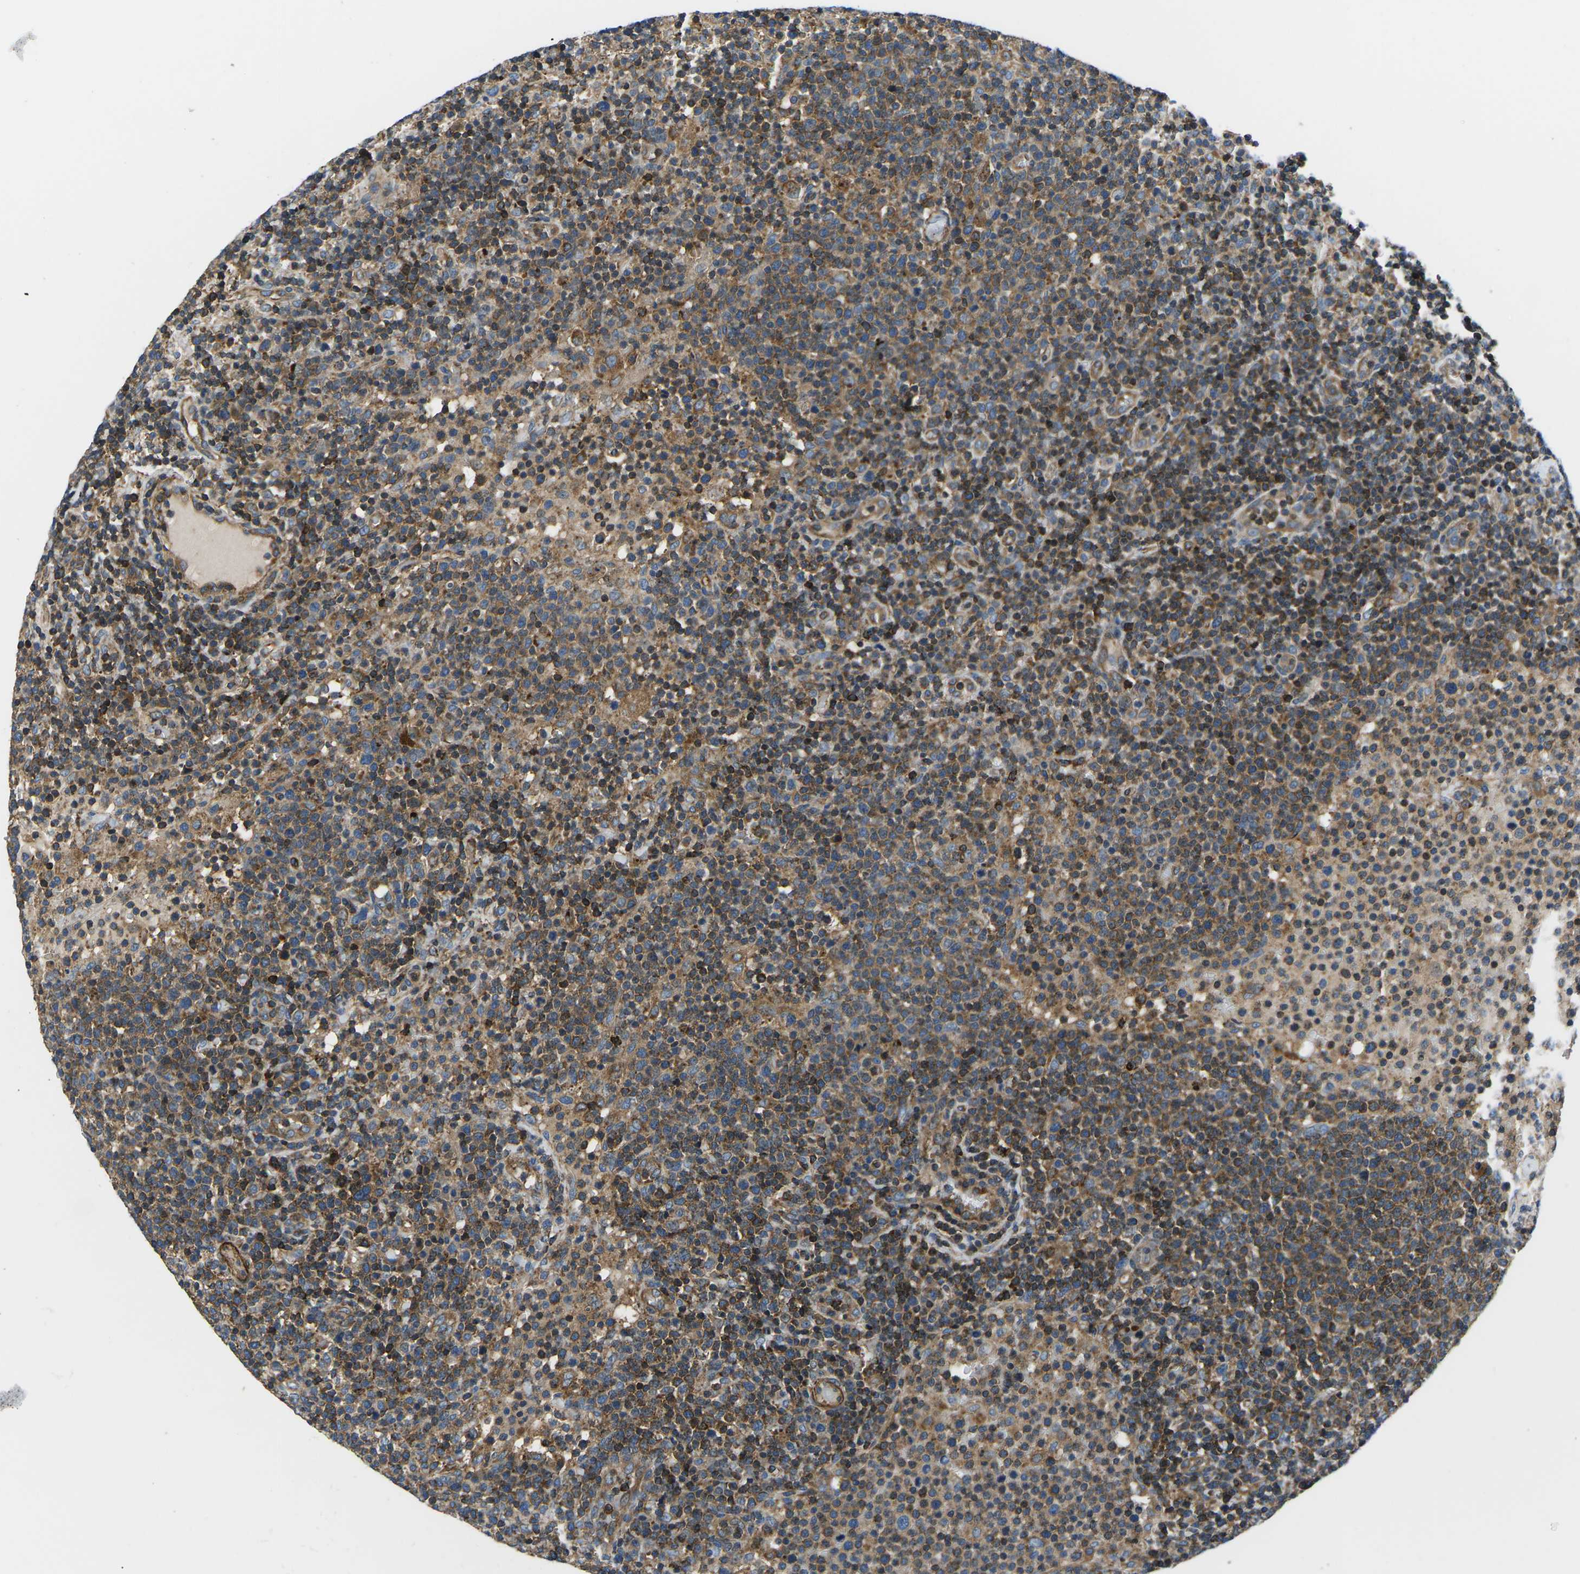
{"staining": {"intensity": "moderate", "quantity": ">75%", "location": "cytoplasmic/membranous"}, "tissue": "lymphoma", "cell_type": "Tumor cells", "image_type": "cancer", "snomed": [{"axis": "morphology", "description": "Malignant lymphoma, non-Hodgkin's type, High grade"}, {"axis": "topography", "description": "Lymph node"}], "caption": "The image exhibits staining of lymphoma, revealing moderate cytoplasmic/membranous protein expression (brown color) within tumor cells.", "gene": "KCNJ15", "patient": {"sex": "male", "age": 61}}